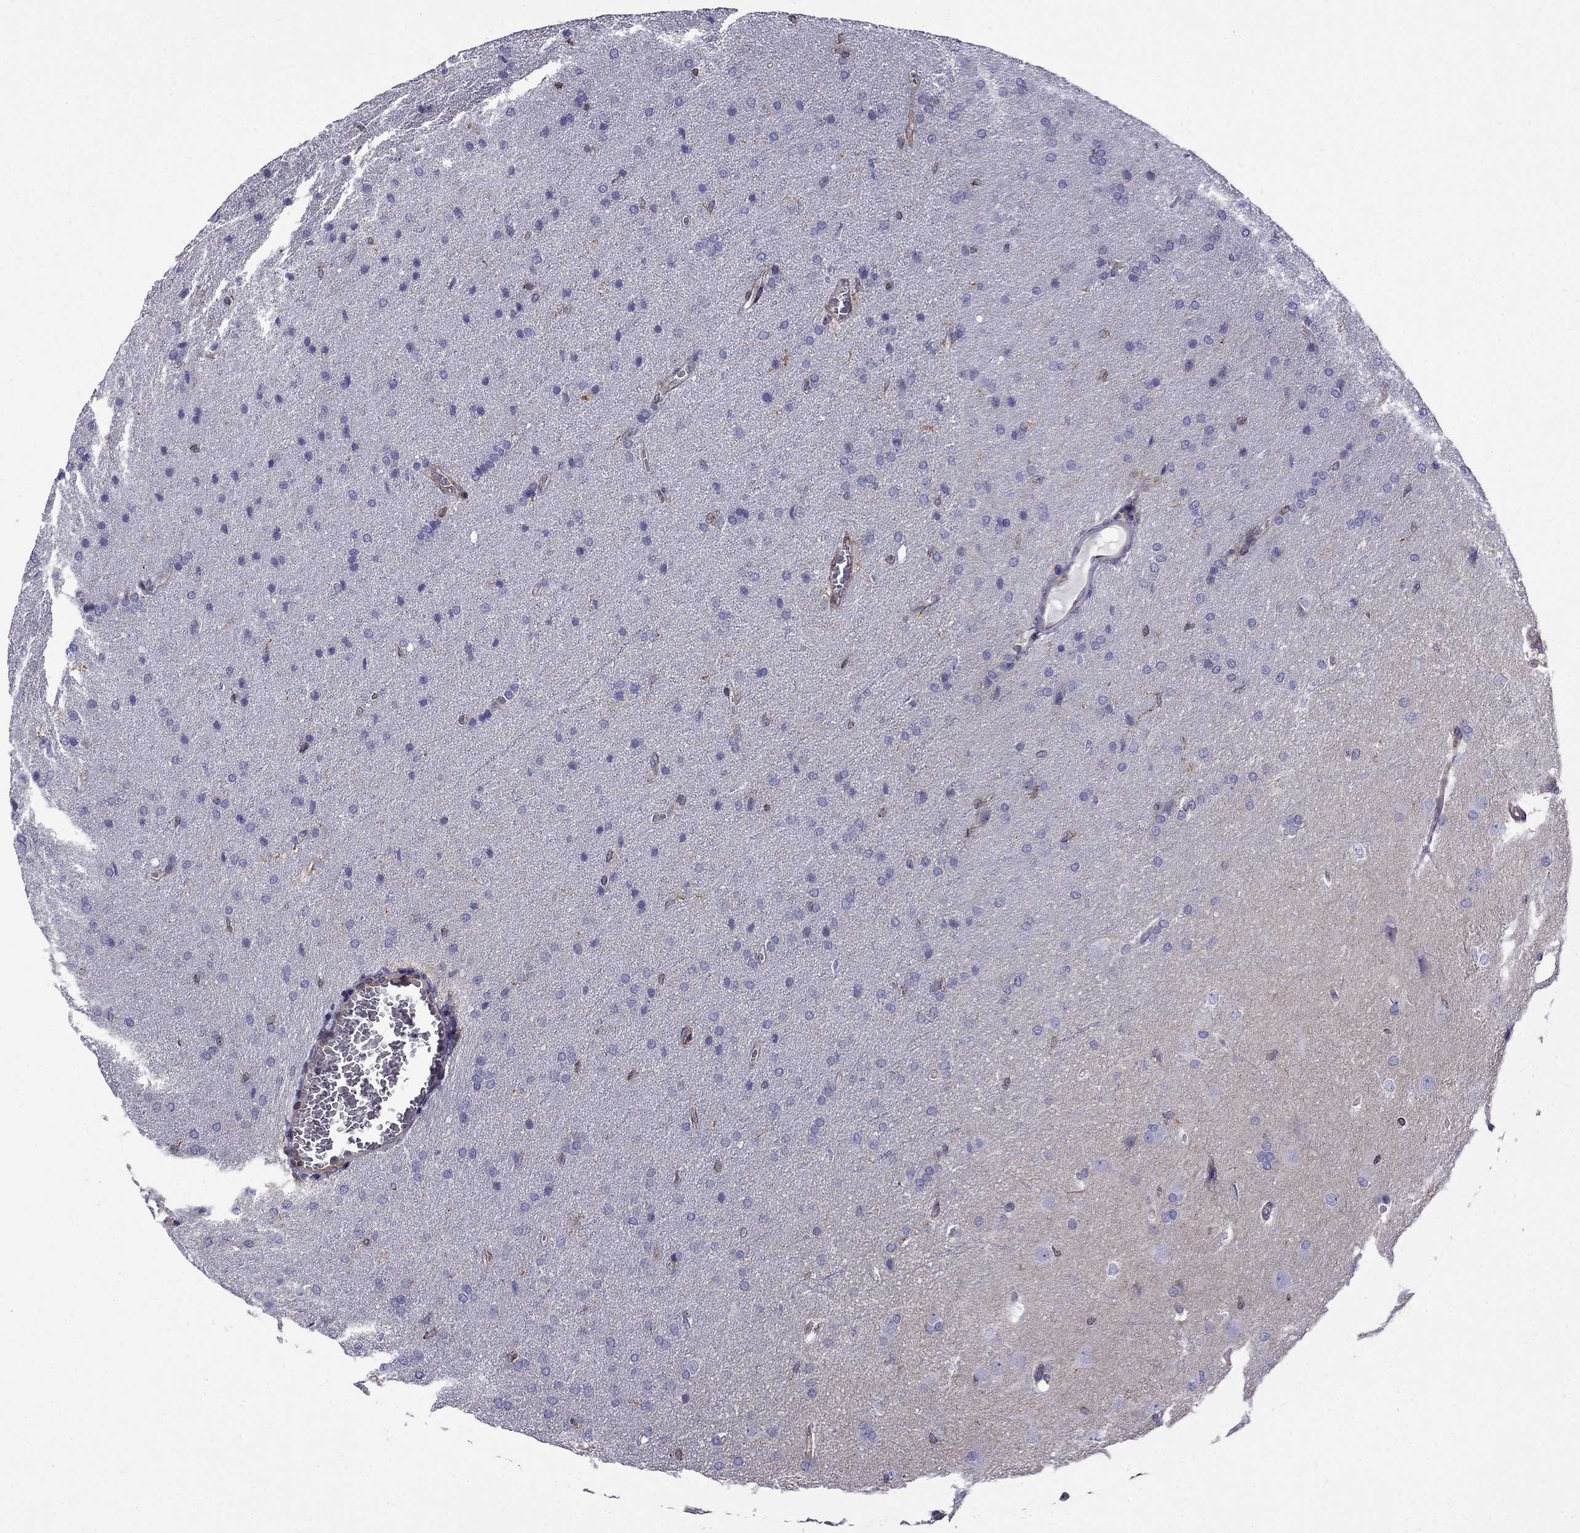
{"staining": {"intensity": "negative", "quantity": "none", "location": "none"}, "tissue": "glioma", "cell_type": "Tumor cells", "image_type": "cancer", "snomed": [{"axis": "morphology", "description": "Glioma, malignant, Low grade"}, {"axis": "topography", "description": "Brain"}], "caption": "DAB (3,3'-diaminobenzidine) immunohistochemical staining of glioma displays no significant staining in tumor cells.", "gene": "GNAL", "patient": {"sex": "female", "age": 32}}